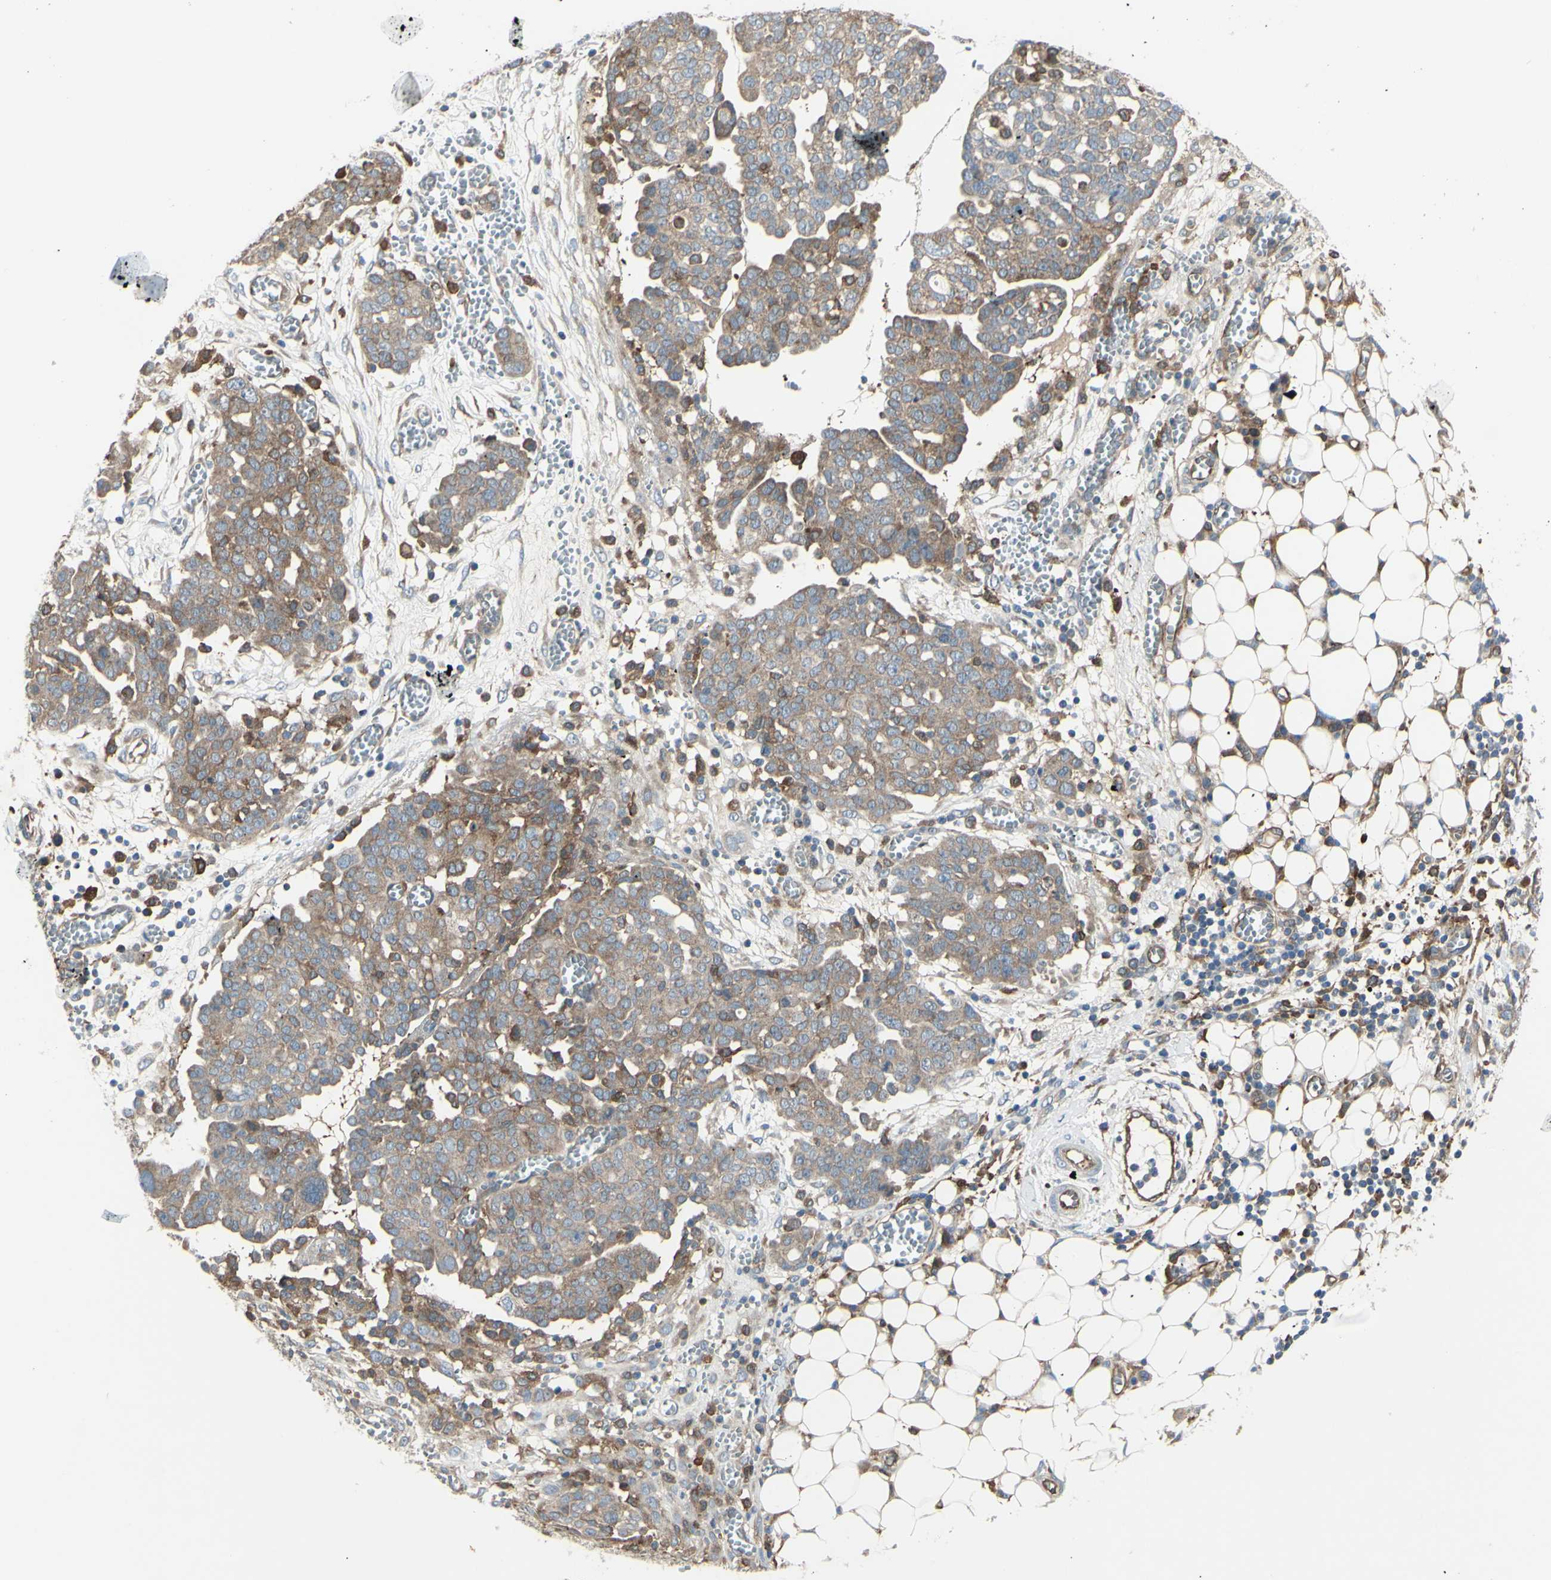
{"staining": {"intensity": "weak", "quantity": ">75%", "location": "cytoplasmic/membranous"}, "tissue": "ovarian cancer", "cell_type": "Tumor cells", "image_type": "cancer", "snomed": [{"axis": "morphology", "description": "Cystadenocarcinoma, serous, NOS"}, {"axis": "topography", "description": "Soft tissue"}, {"axis": "topography", "description": "Ovary"}], "caption": "A brown stain shows weak cytoplasmic/membranous staining of a protein in ovarian serous cystadenocarcinoma tumor cells.", "gene": "IGSF9B", "patient": {"sex": "female", "age": 57}}